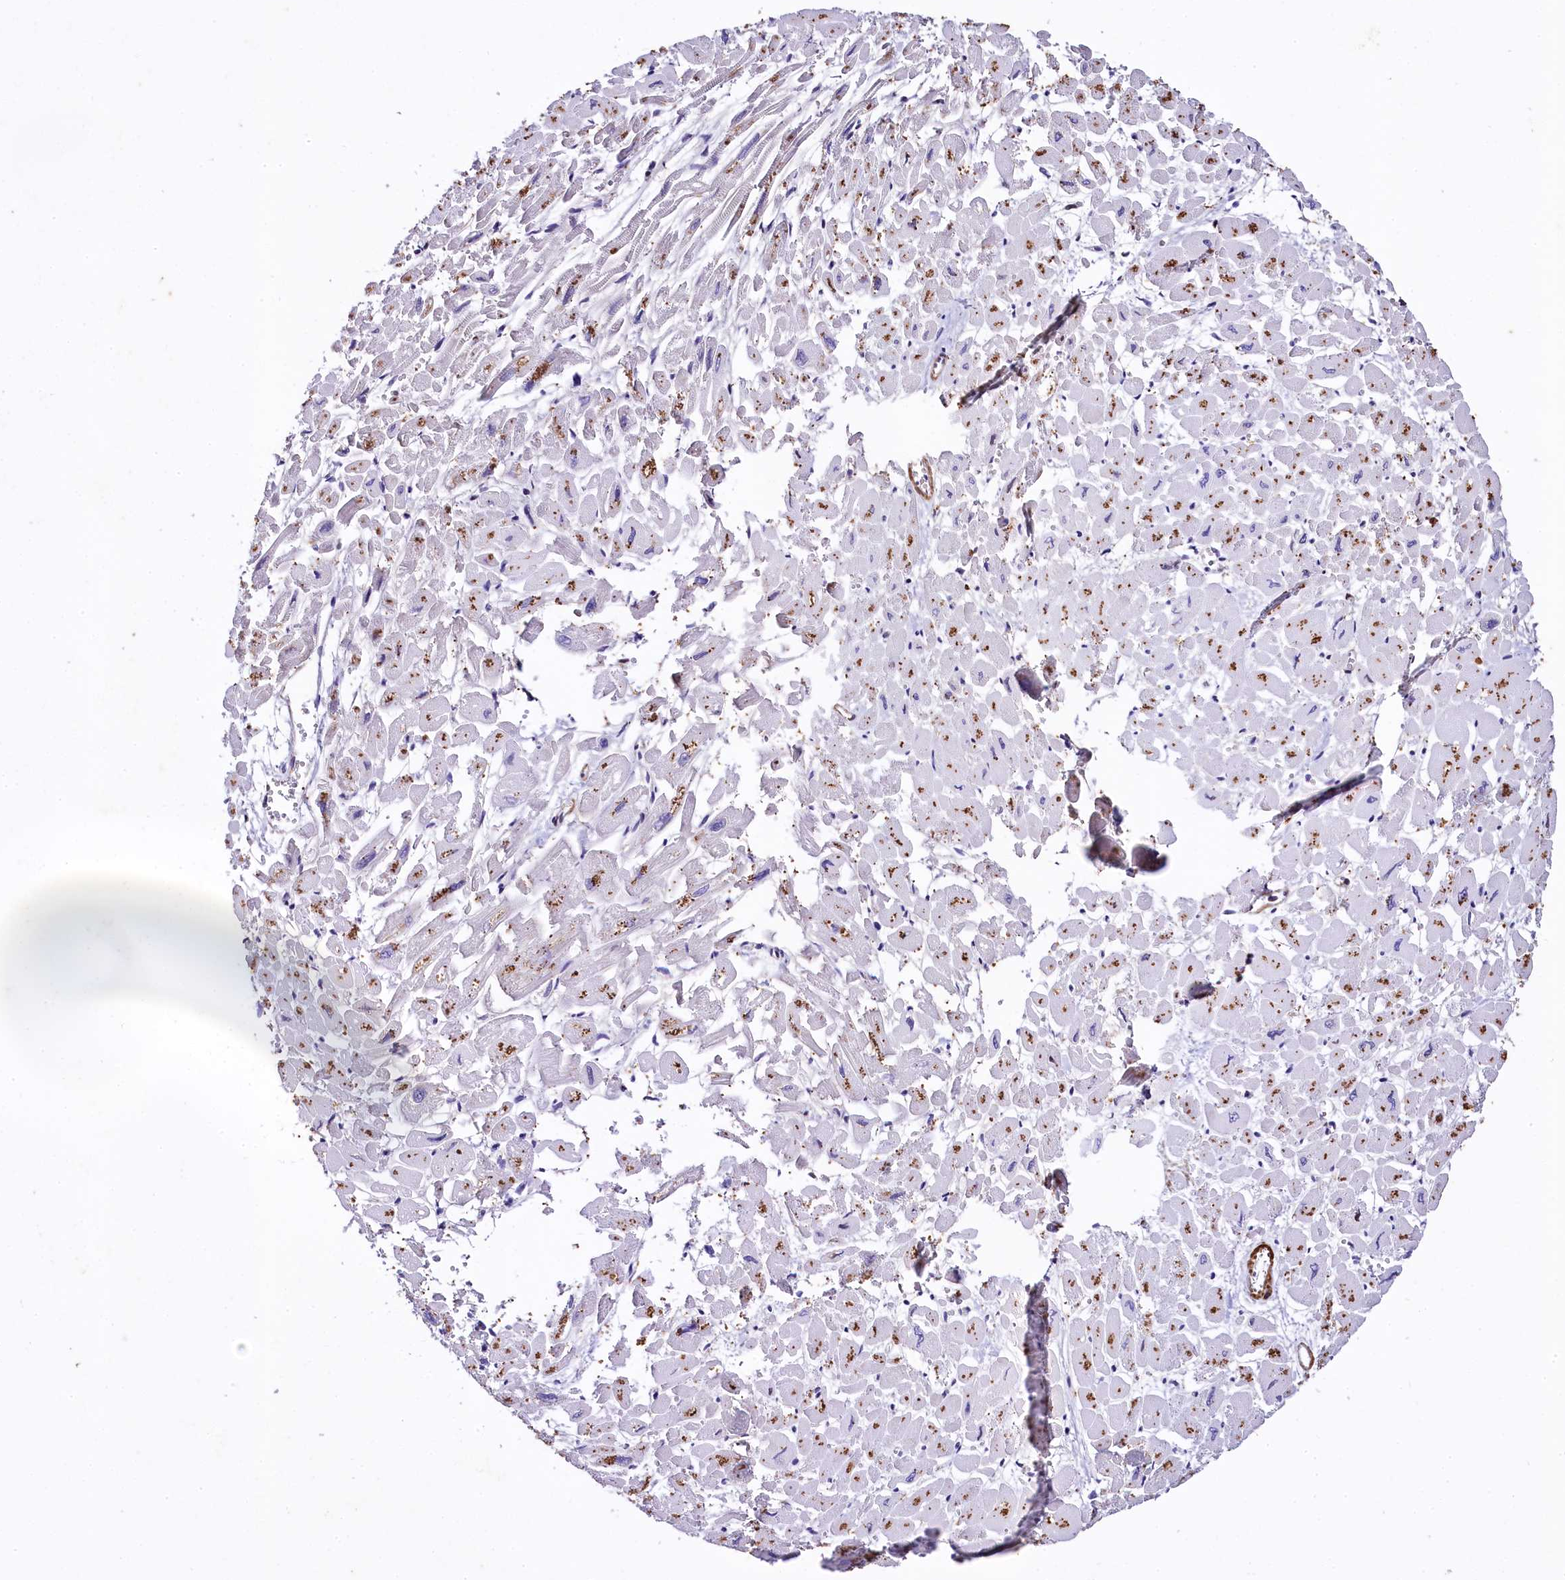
{"staining": {"intensity": "moderate", "quantity": "25%-75%", "location": "cytoplasmic/membranous"}, "tissue": "heart muscle", "cell_type": "Cardiomyocytes", "image_type": "normal", "snomed": [{"axis": "morphology", "description": "Normal tissue, NOS"}, {"axis": "topography", "description": "Heart"}], "caption": "Cardiomyocytes exhibit medium levels of moderate cytoplasmic/membranous staining in about 25%-75% of cells in normal human heart muscle. (brown staining indicates protein expression, while blue staining denotes nuclei).", "gene": "SAMD10", "patient": {"sex": "male", "age": 54}}